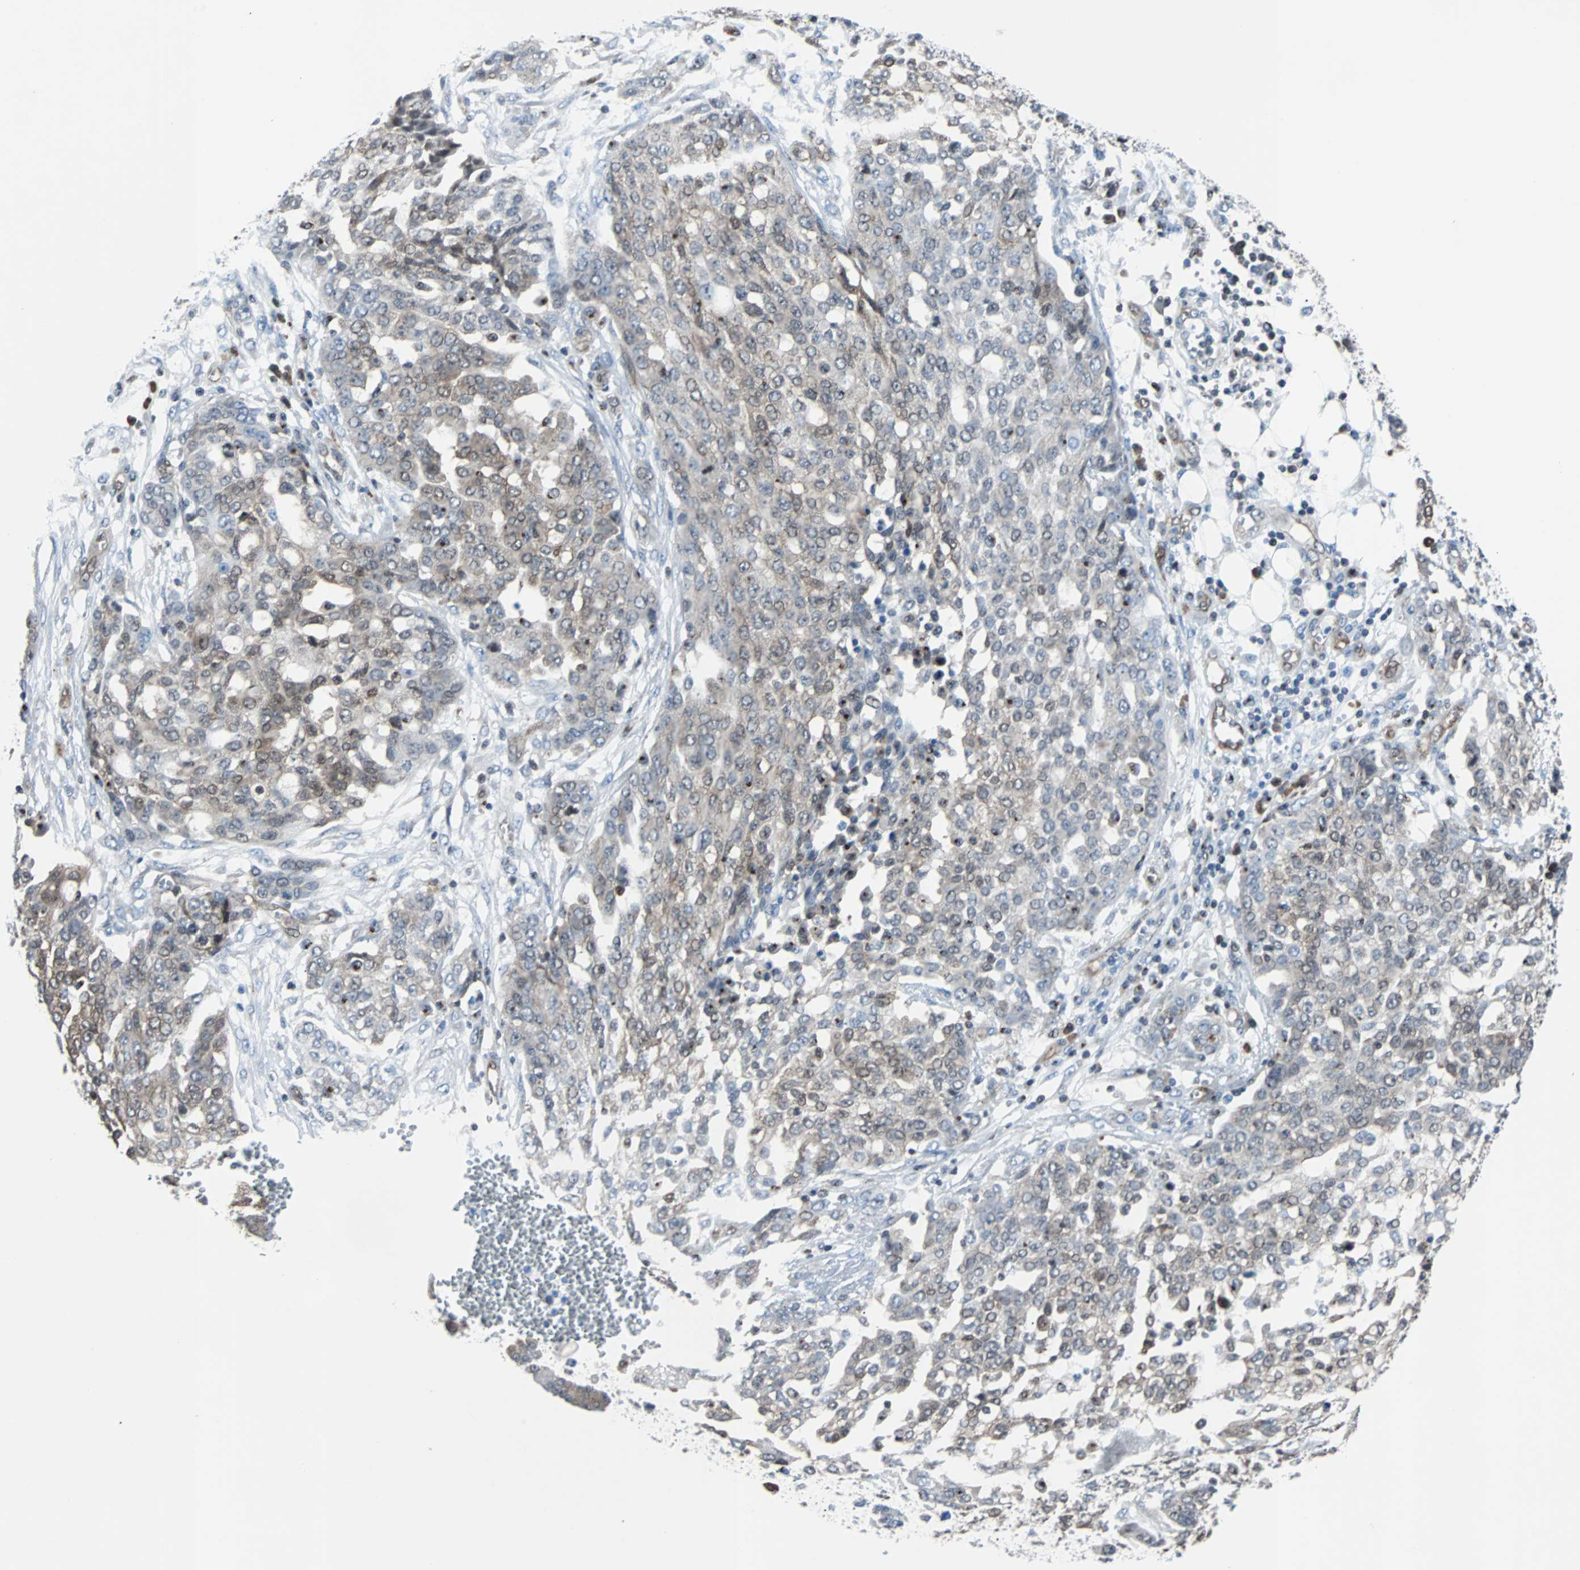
{"staining": {"intensity": "weak", "quantity": "25%-75%", "location": "cytoplasmic/membranous,nuclear"}, "tissue": "ovarian cancer", "cell_type": "Tumor cells", "image_type": "cancer", "snomed": [{"axis": "morphology", "description": "Cystadenocarcinoma, serous, NOS"}, {"axis": "topography", "description": "Soft tissue"}, {"axis": "topography", "description": "Ovary"}], "caption": "An IHC photomicrograph of neoplastic tissue is shown. Protein staining in brown labels weak cytoplasmic/membranous and nuclear positivity in ovarian cancer within tumor cells.", "gene": "MAP2K6", "patient": {"sex": "female", "age": 57}}